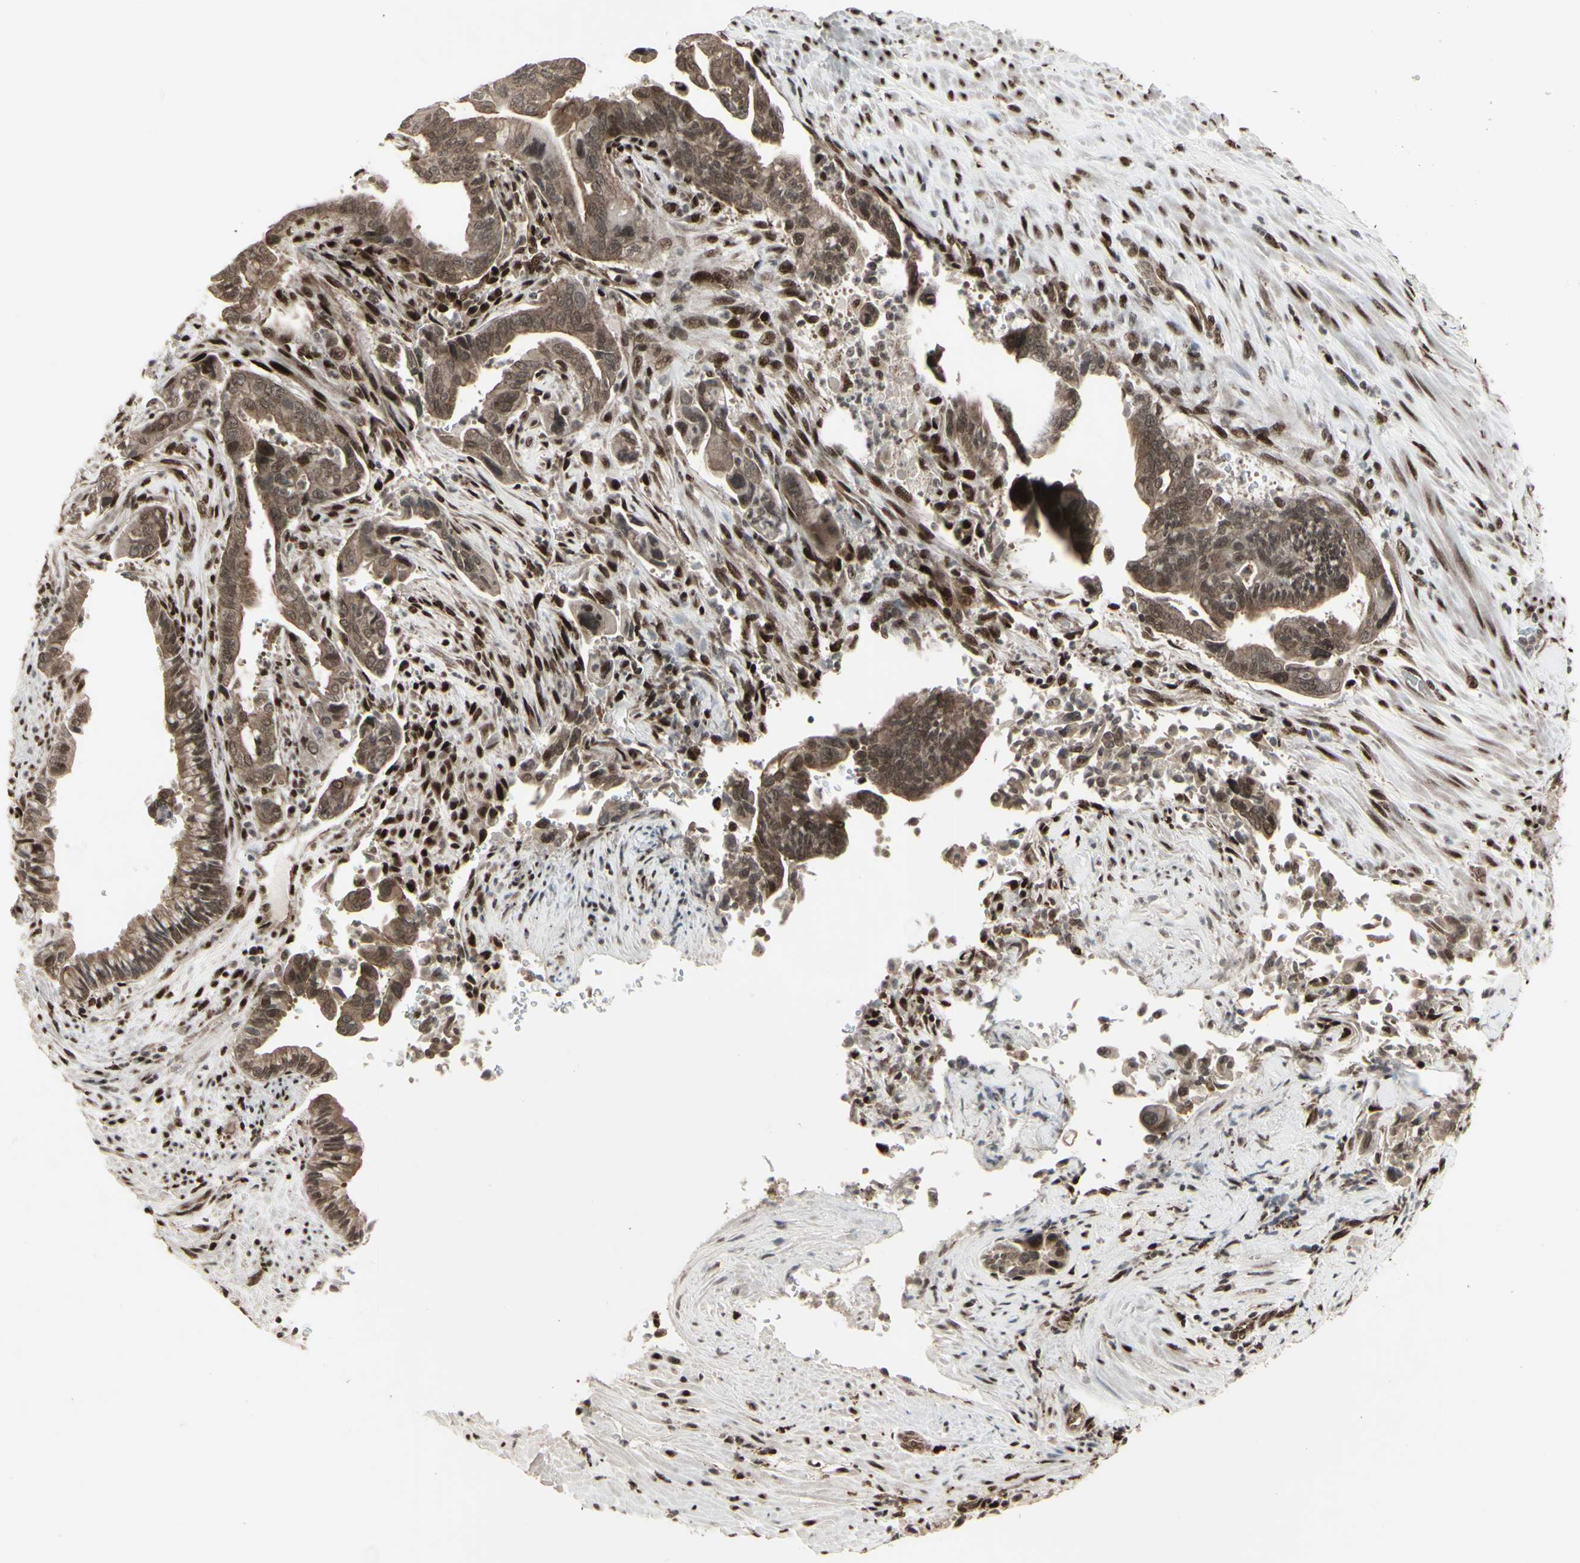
{"staining": {"intensity": "moderate", "quantity": ">75%", "location": "cytoplasmic/membranous,nuclear"}, "tissue": "pancreatic cancer", "cell_type": "Tumor cells", "image_type": "cancer", "snomed": [{"axis": "morphology", "description": "Adenocarcinoma, NOS"}, {"axis": "topography", "description": "Pancreas"}], "caption": "High-magnification brightfield microscopy of pancreatic adenocarcinoma stained with DAB (brown) and counterstained with hematoxylin (blue). tumor cells exhibit moderate cytoplasmic/membranous and nuclear positivity is present in approximately>75% of cells.", "gene": "CBX1", "patient": {"sex": "male", "age": 70}}